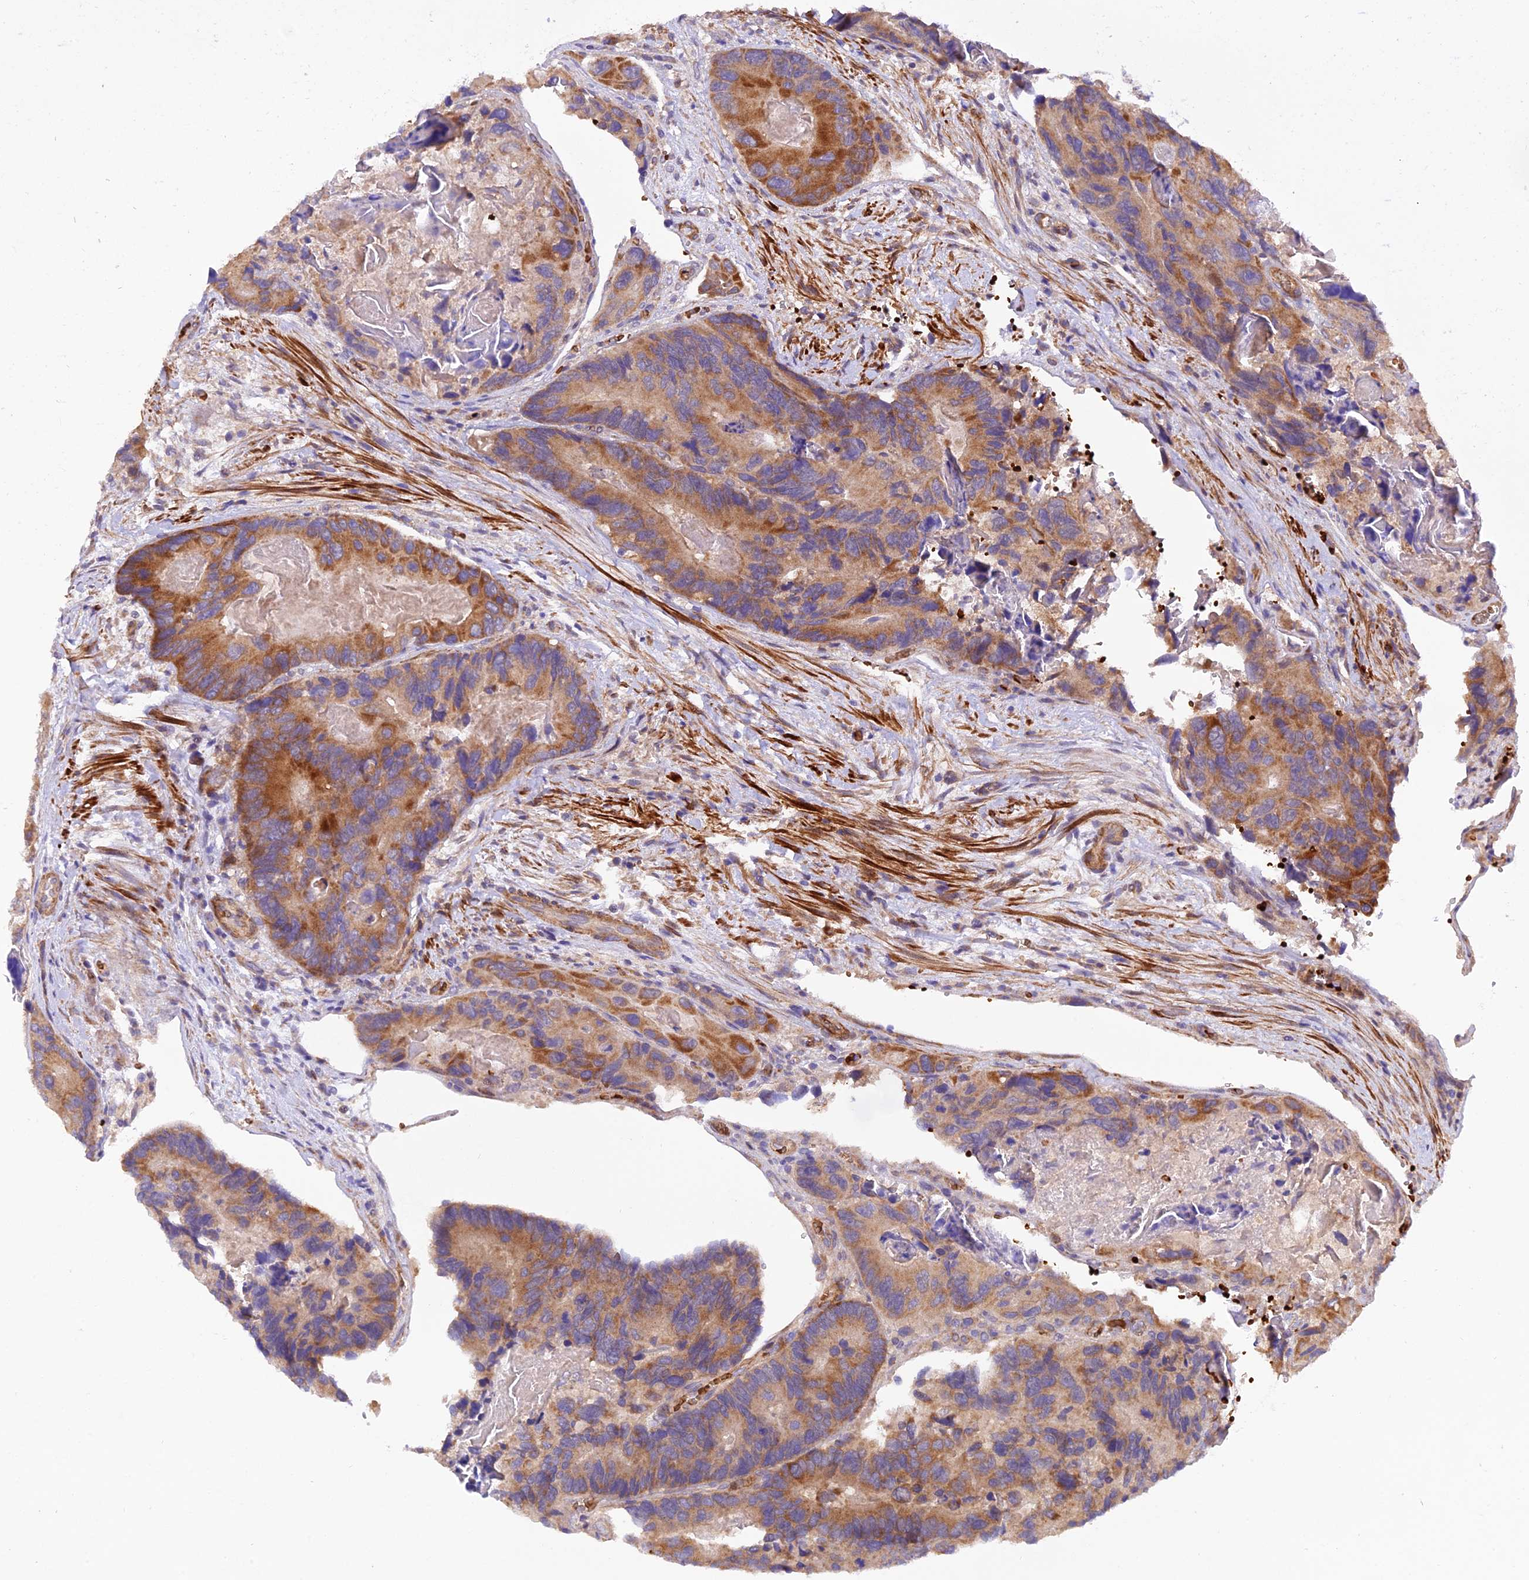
{"staining": {"intensity": "moderate", "quantity": ">75%", "location": "cytoplasmic/membranous"}, "tissue": "colorectal cancer", "cell_type": "Tumor cells", "image_type": "cancer", "snomed": [{"axis": "morphology", "description": "Adenocarcinoma, NOS"}, {"axis": "topography", "description": "Colon"}], "caption": "Immunohistochemical staining of human colorectal adenocarcinoma exhibits medium levels of moderate cytoplasmic/membranous protein positivity in about >75% of tumor cells. The protein is stained brown, and the nuclei are stained in blue (DAB IHC with brightfield microscopy, high magnification).", "gene": "WDFY4", "patient": {"sex": "male", "age": 84}}